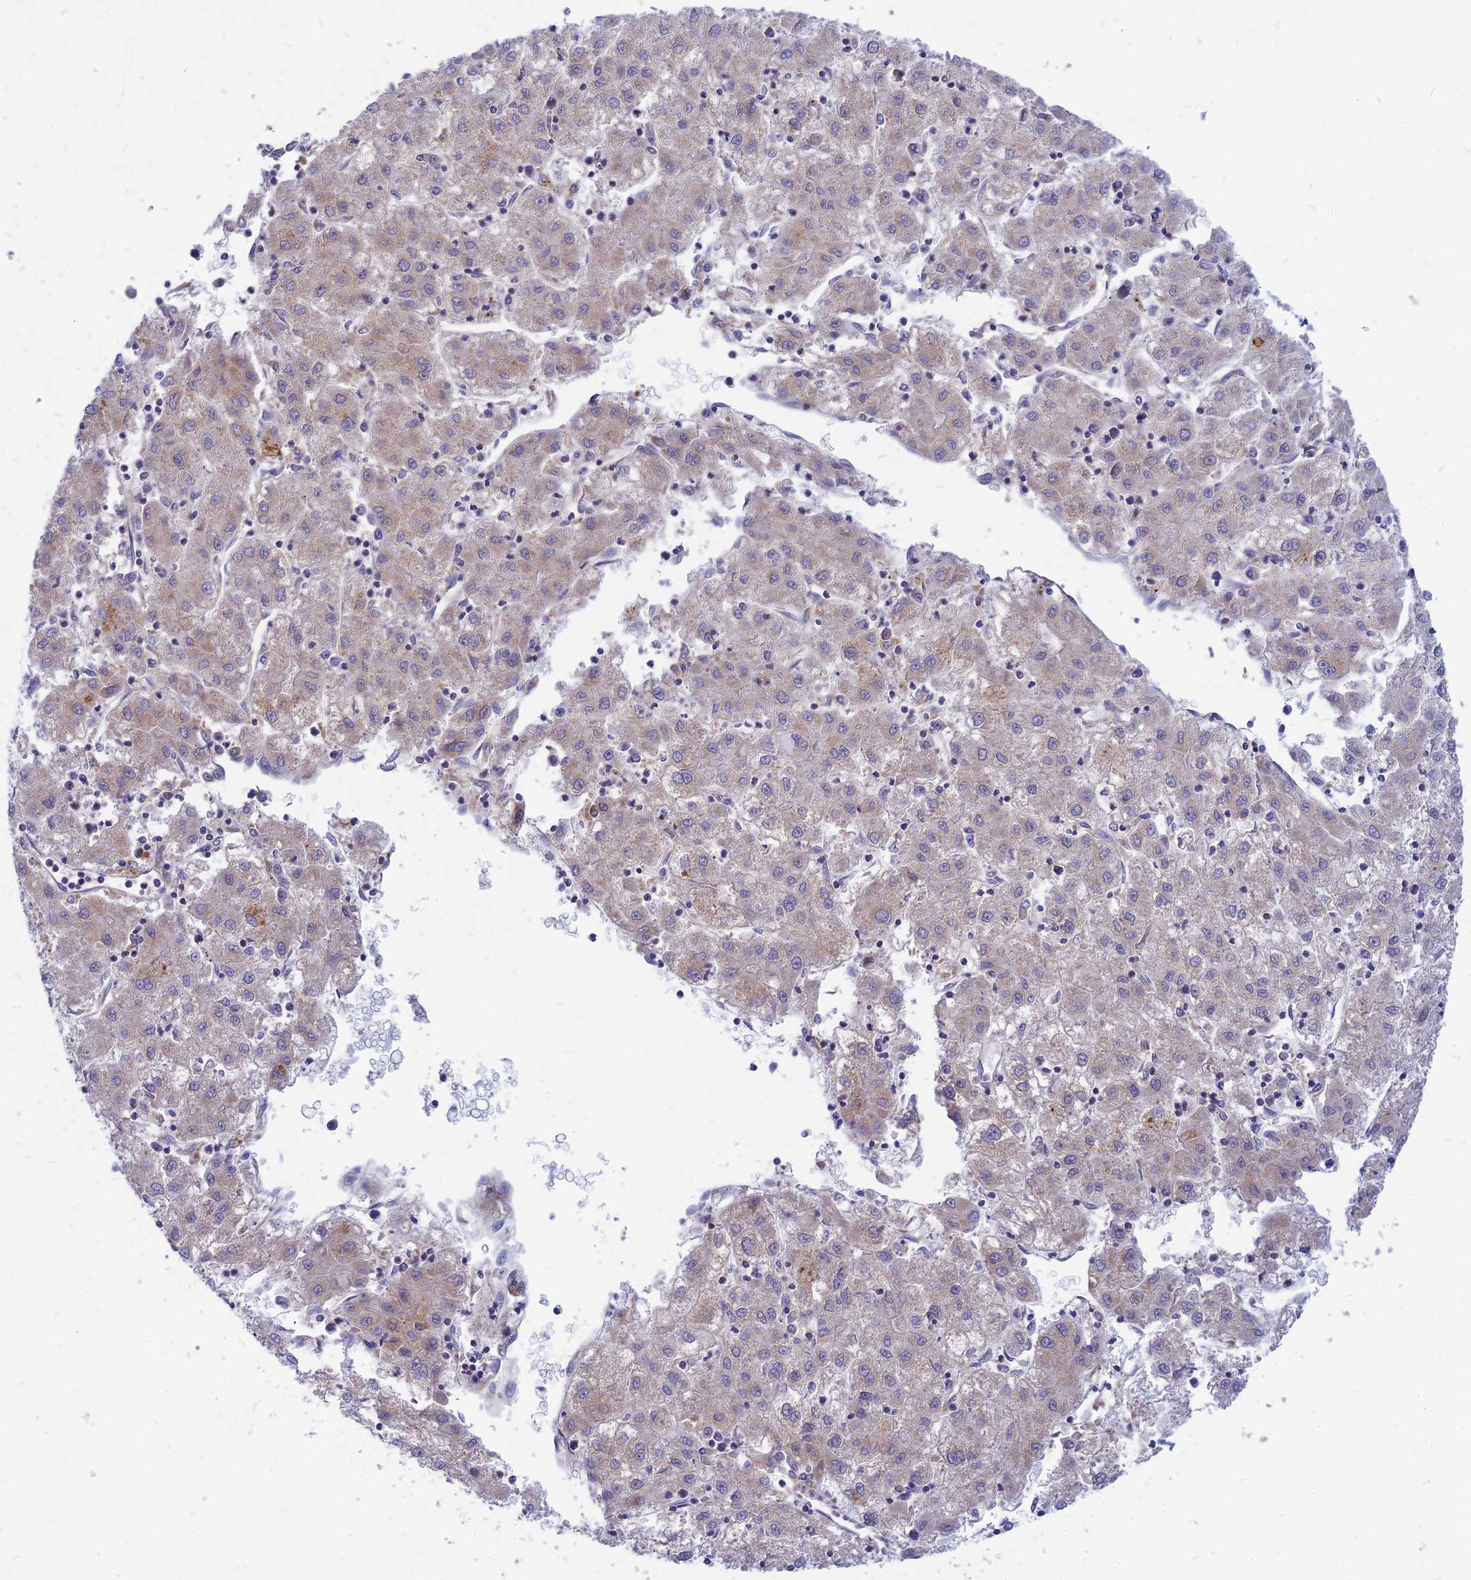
{"staining": {"intensity": "negative", "quantity": "none", "location": "none"}, "tissue": "liver cancer", "cell_type": "Tumor cells", "image_type": "cancer", "snomed": [{"axis": "morphology", "description": "Carcinoma, Hepatocellular, NOS"}, {"axis": "topography", "description": "Liver"}], "caption": "IHC of human liver hepatocellular carcinoma shows no positivity in tumor cells.", "gene": "PHKA2", "patient": {"sex": "male", "age": 72}}